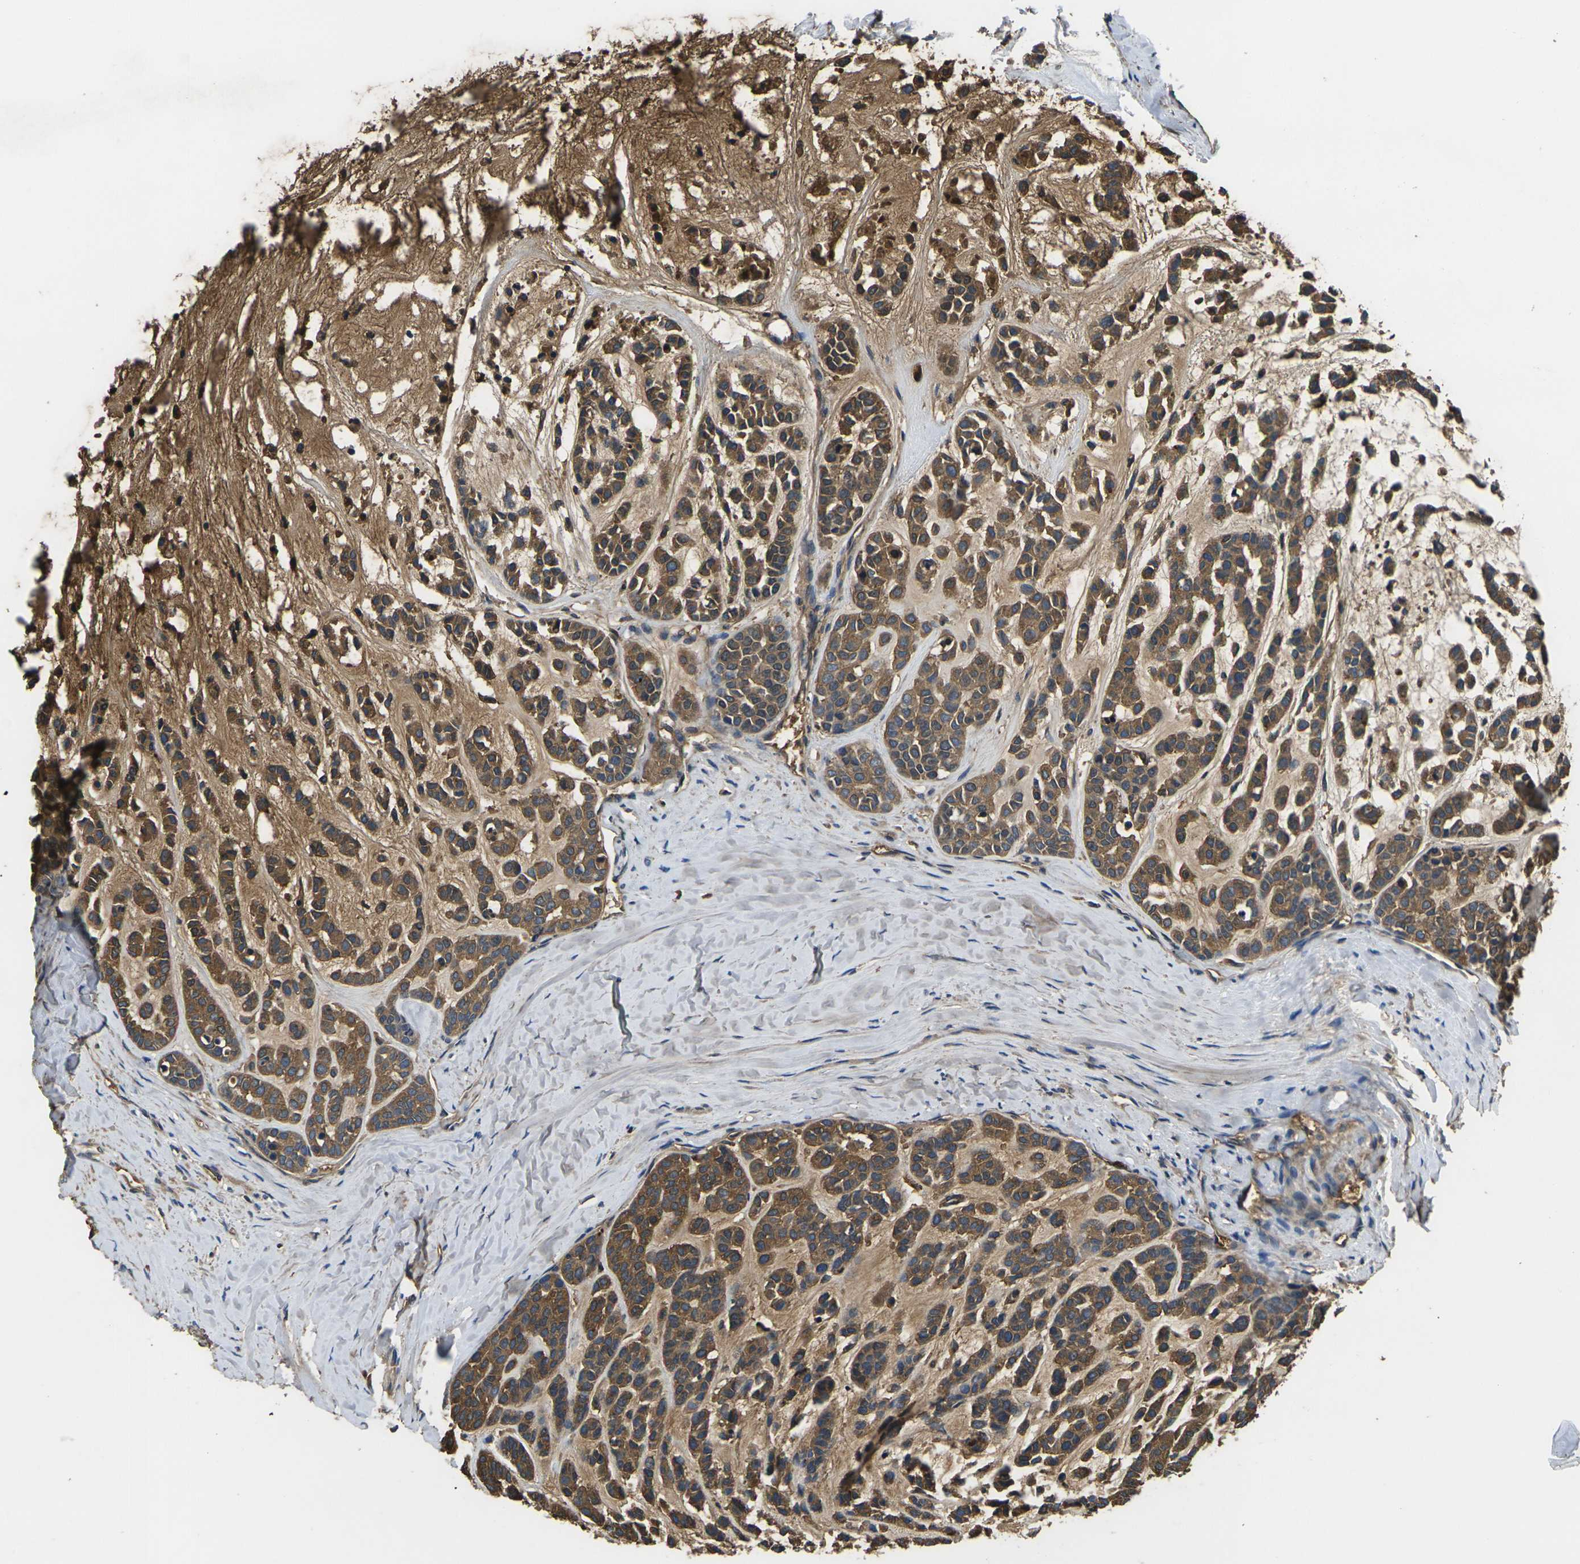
{"staining": {"intensity": "strong", "quantity": ">75%", "location": "cytoplasmic/membranous"}, "tissue": "head and neck cancer", "cell_type": "Tumor cells", "image_type": "cancer", "snomed": [{"axis": "morphology", "description": "Adenocarcinoma, NOS"}, {"axis": "morphology", "description": "Adenoma, NOS"}, {"axis": "topography", "description": "Head-Neck"}], "caption": "High-power microscopy captured an immunohistochemistry (IHC) histopathology image of adenocarcinoma (head and neck), revealing strong cytoplasmic/membranous staining in approximately >75% of tumor cells.", "gene": "HSPG2", "patient": {"sex": "female", "age": 55}}